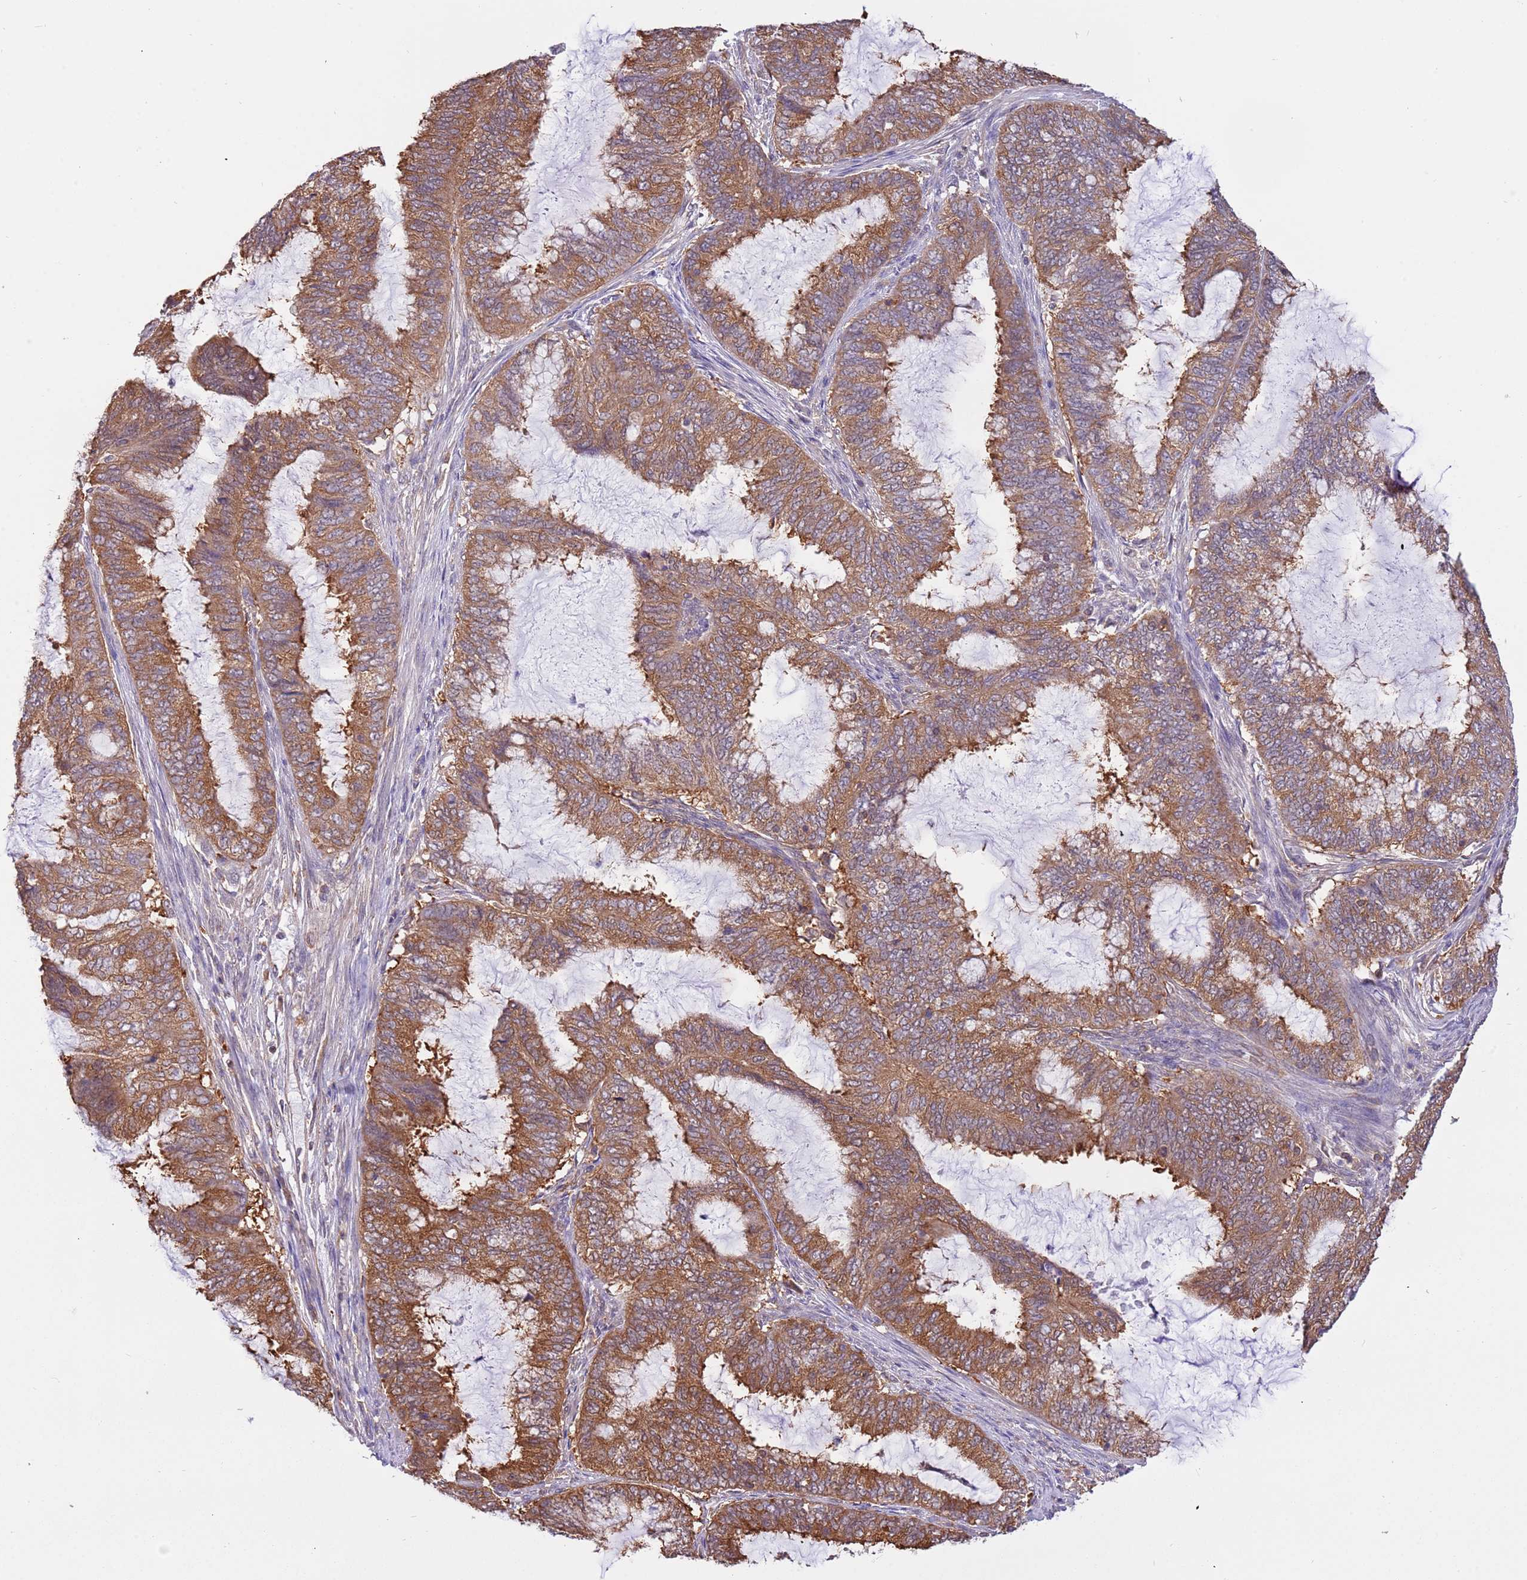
{"staining": {"intensity": "strong", "quantity": ">75%", "location": "cytoplasmic/membranous"}, "tissue": "endometrial cancer", "cell_type": "Tumor cells", "image_type": "cancer", "snomed": [{"axis": "morphology", "description": "Adenocarcinoma, NOS"}, {"axis": "topography", "description": "Endometrium"}], "caption": "High-power microscopy captured an IHC micrograph of adenocarcinoma (endometrial), revealing strong cytoplasmic/membranous expression in about >75% of tumor cells.", "gene": "STIP1", "patient": {"sex": "female", "age": 51}}